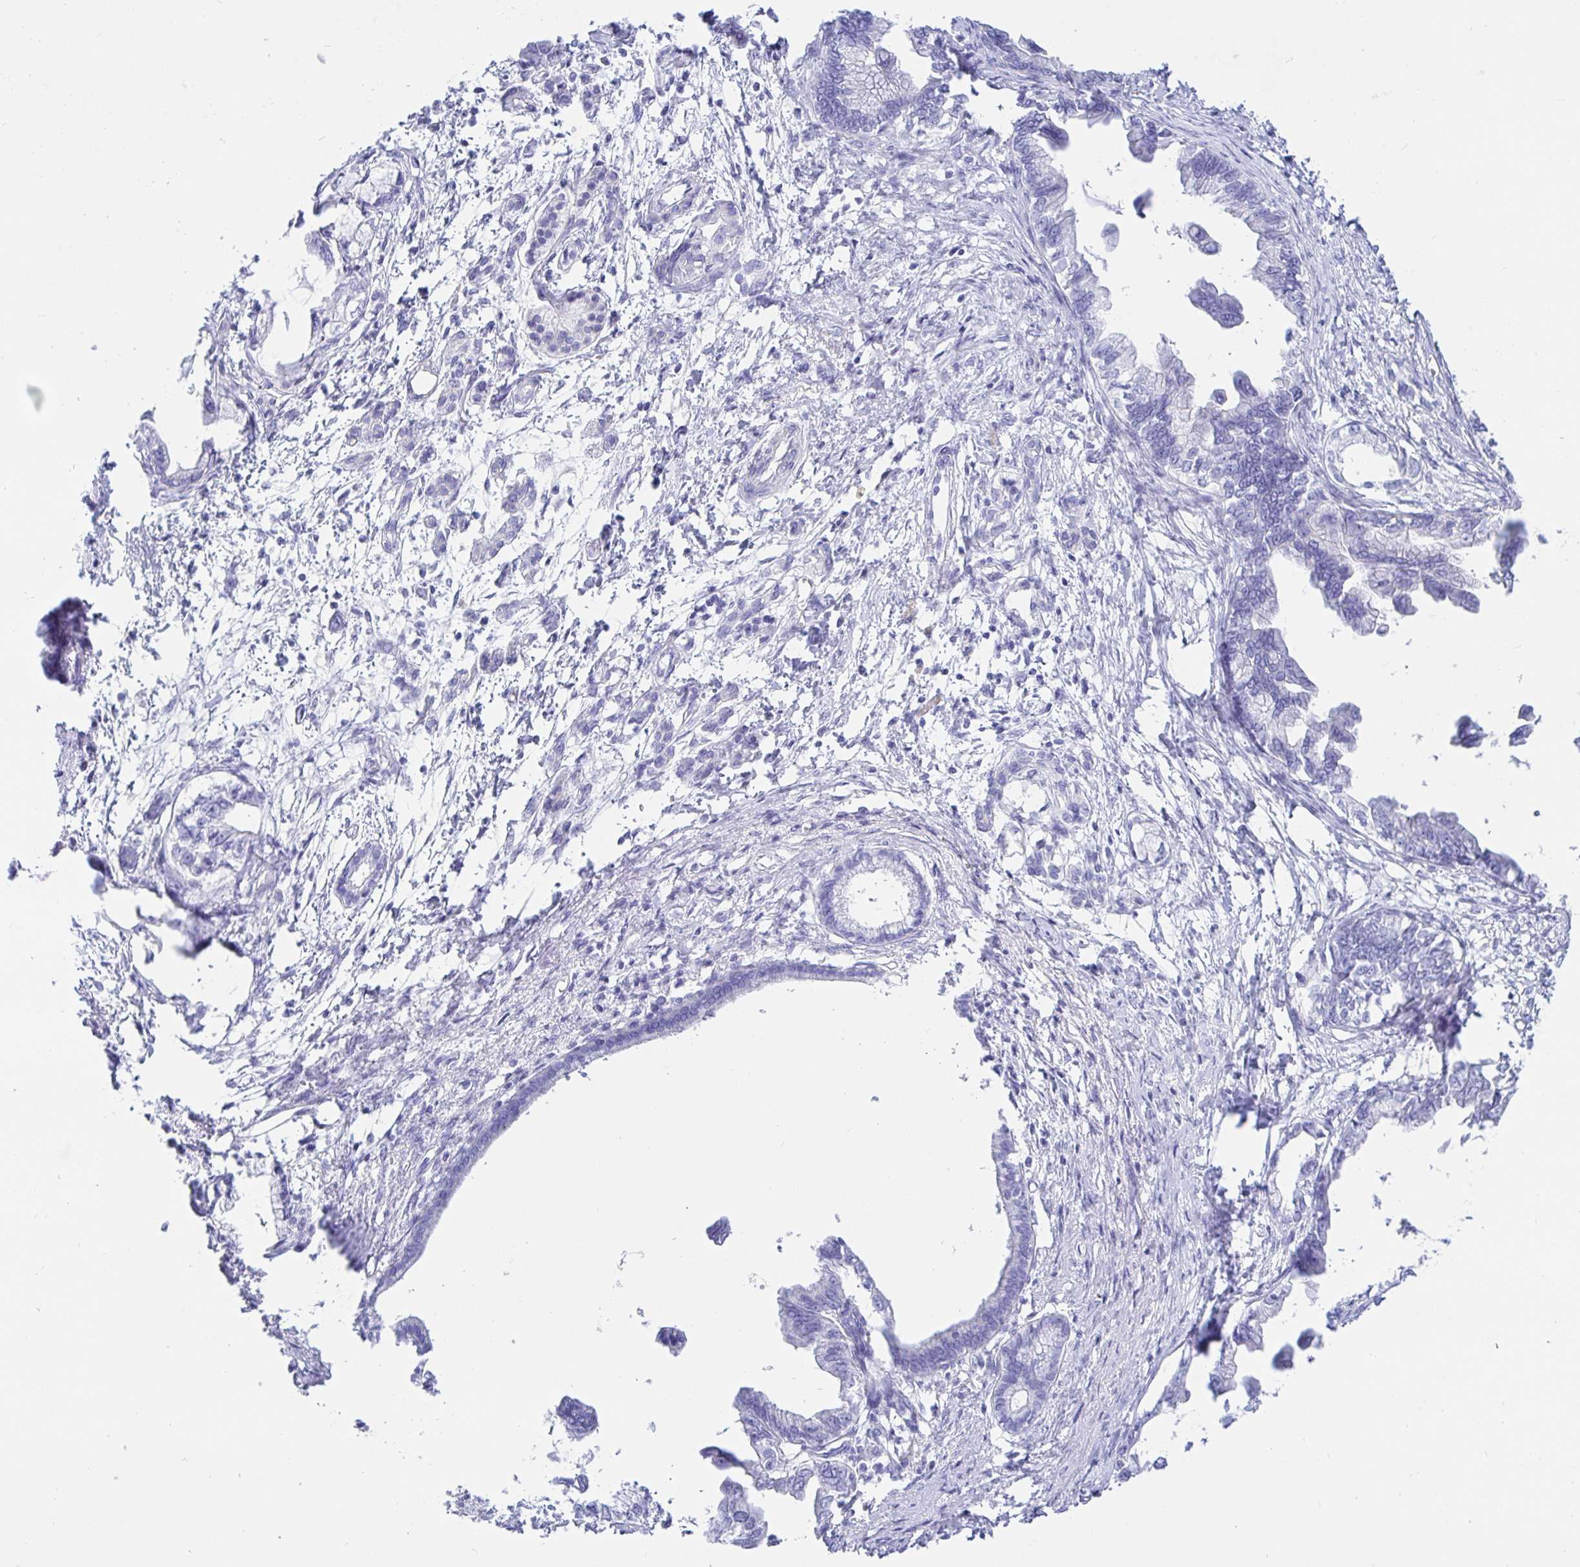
{"staining": {"intensity": "negative", "quantity": "none", "location": "none"}, "tissue": "pancreatic cancer", "cell_type": "Tumor cells", "image_type": "cancer", "snomed": [{"axis": "morphology", "description": "Adenocarcinoma, NOS"}, {"axis": "topography", "description": "Pancreas"}], "caption": "Protein analysis of pancreatic adenocarcinoma reveals no significant positivity in tumor cells. (DAB (3,3'-diaminobenzidine) immunohistochemistry, high magnification).", "gene": "KCNH6", "patient": {"sex": "male", "age": 61}}